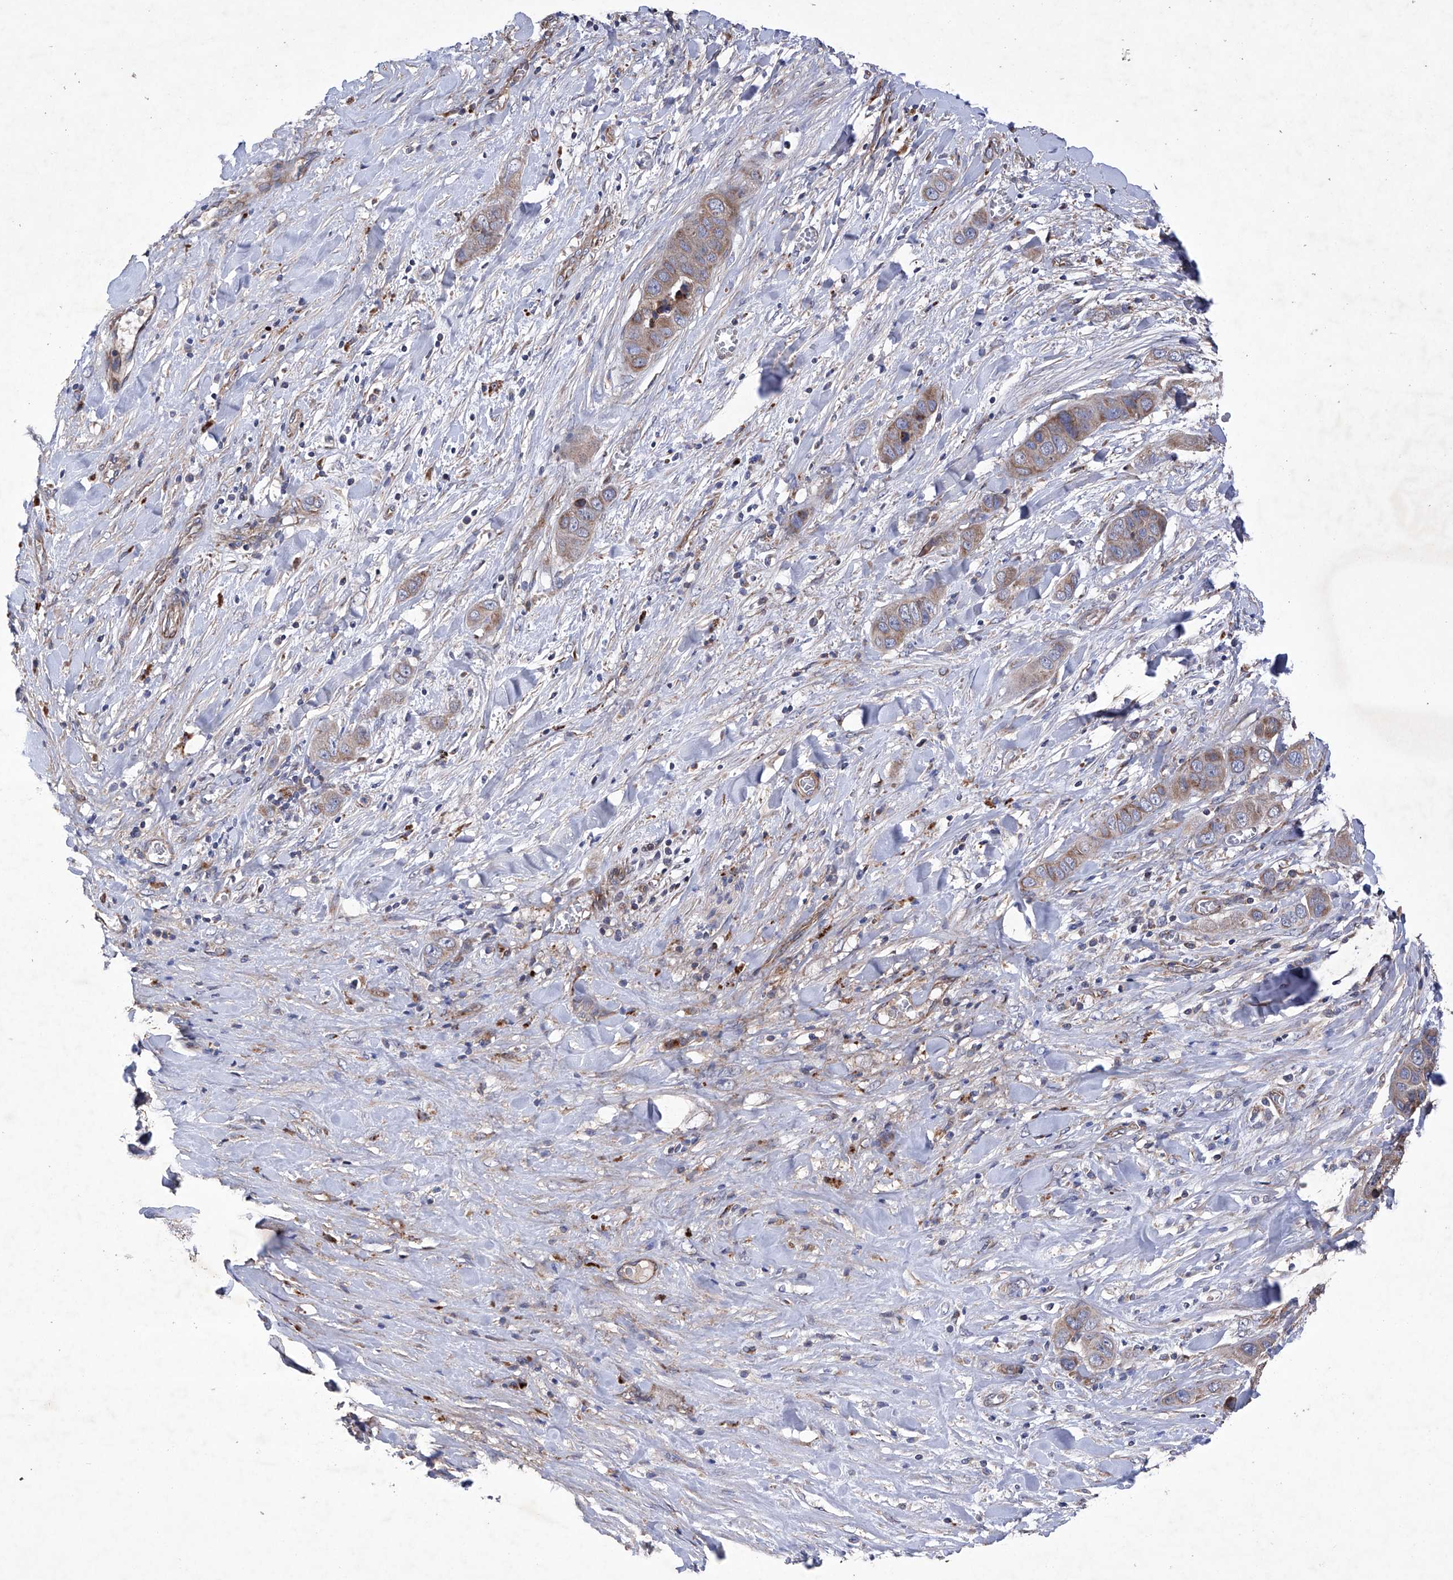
{"staining": {"intensity": "weak", "quantity": ">75%", "location": "cytoplasmic/membranous"}, "tissue": "liver cancer", "cell_type": "Tumor cells", "image_type": "cancer", "snomed": [{"axis": "morphology", "description": "Cholangiocarcinoma"}, {"axis": "topography", "description": "Liver"}], "caption": "Immunohistochemistry (DAB) staining of liver cholangiocarcinoma displays weak cytoplasmic/membranous protein staining in approximately >75% of tumor cells. (DAB = brown stain, brightfield microscopy at high magnification).", "gene": "EFCAB2", "patient": {"sex": "female", "age": 52}}